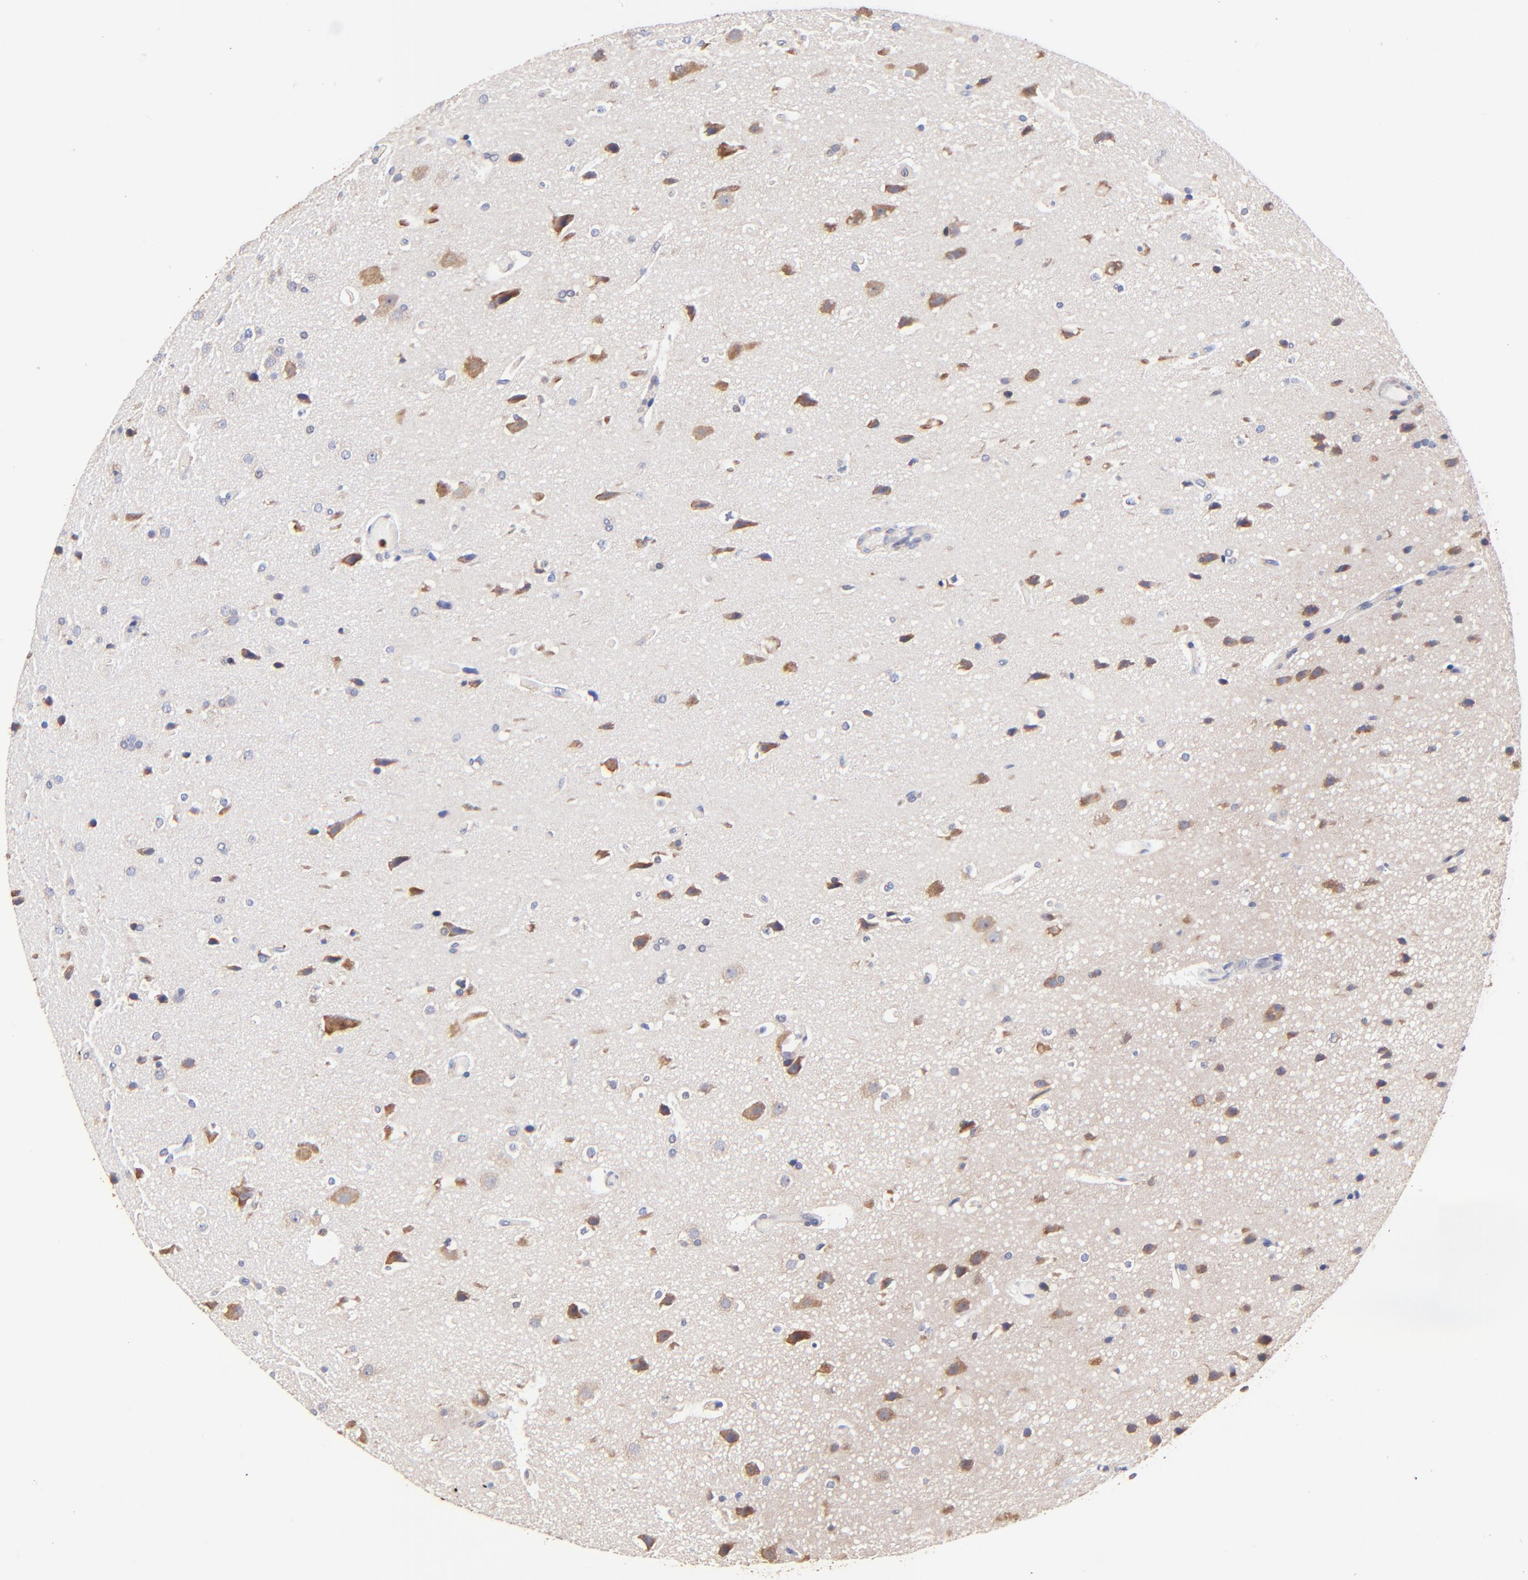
{"staining": {"intensity": "moderate", "quantity": "25%-75%", "location": "cytoplasmic/membranous"}, "tissue": "glioma", "cell_type": "Tumor cells", "image_type": "cancer", "snomed": [{"axis": "morphology", "description": "Glioma, malignant, Low grade"}, {"axis": "topography", "description": "Cerebral cortex"}], "caption": "Immunohistochemical staining of human glioma reveals medium levels of moderate cytoplasmic/membranous positivity in about 25%-75% of tumor cells.", "gene": "BBOF1", "patient": {"sex": "female", "age": 47}}